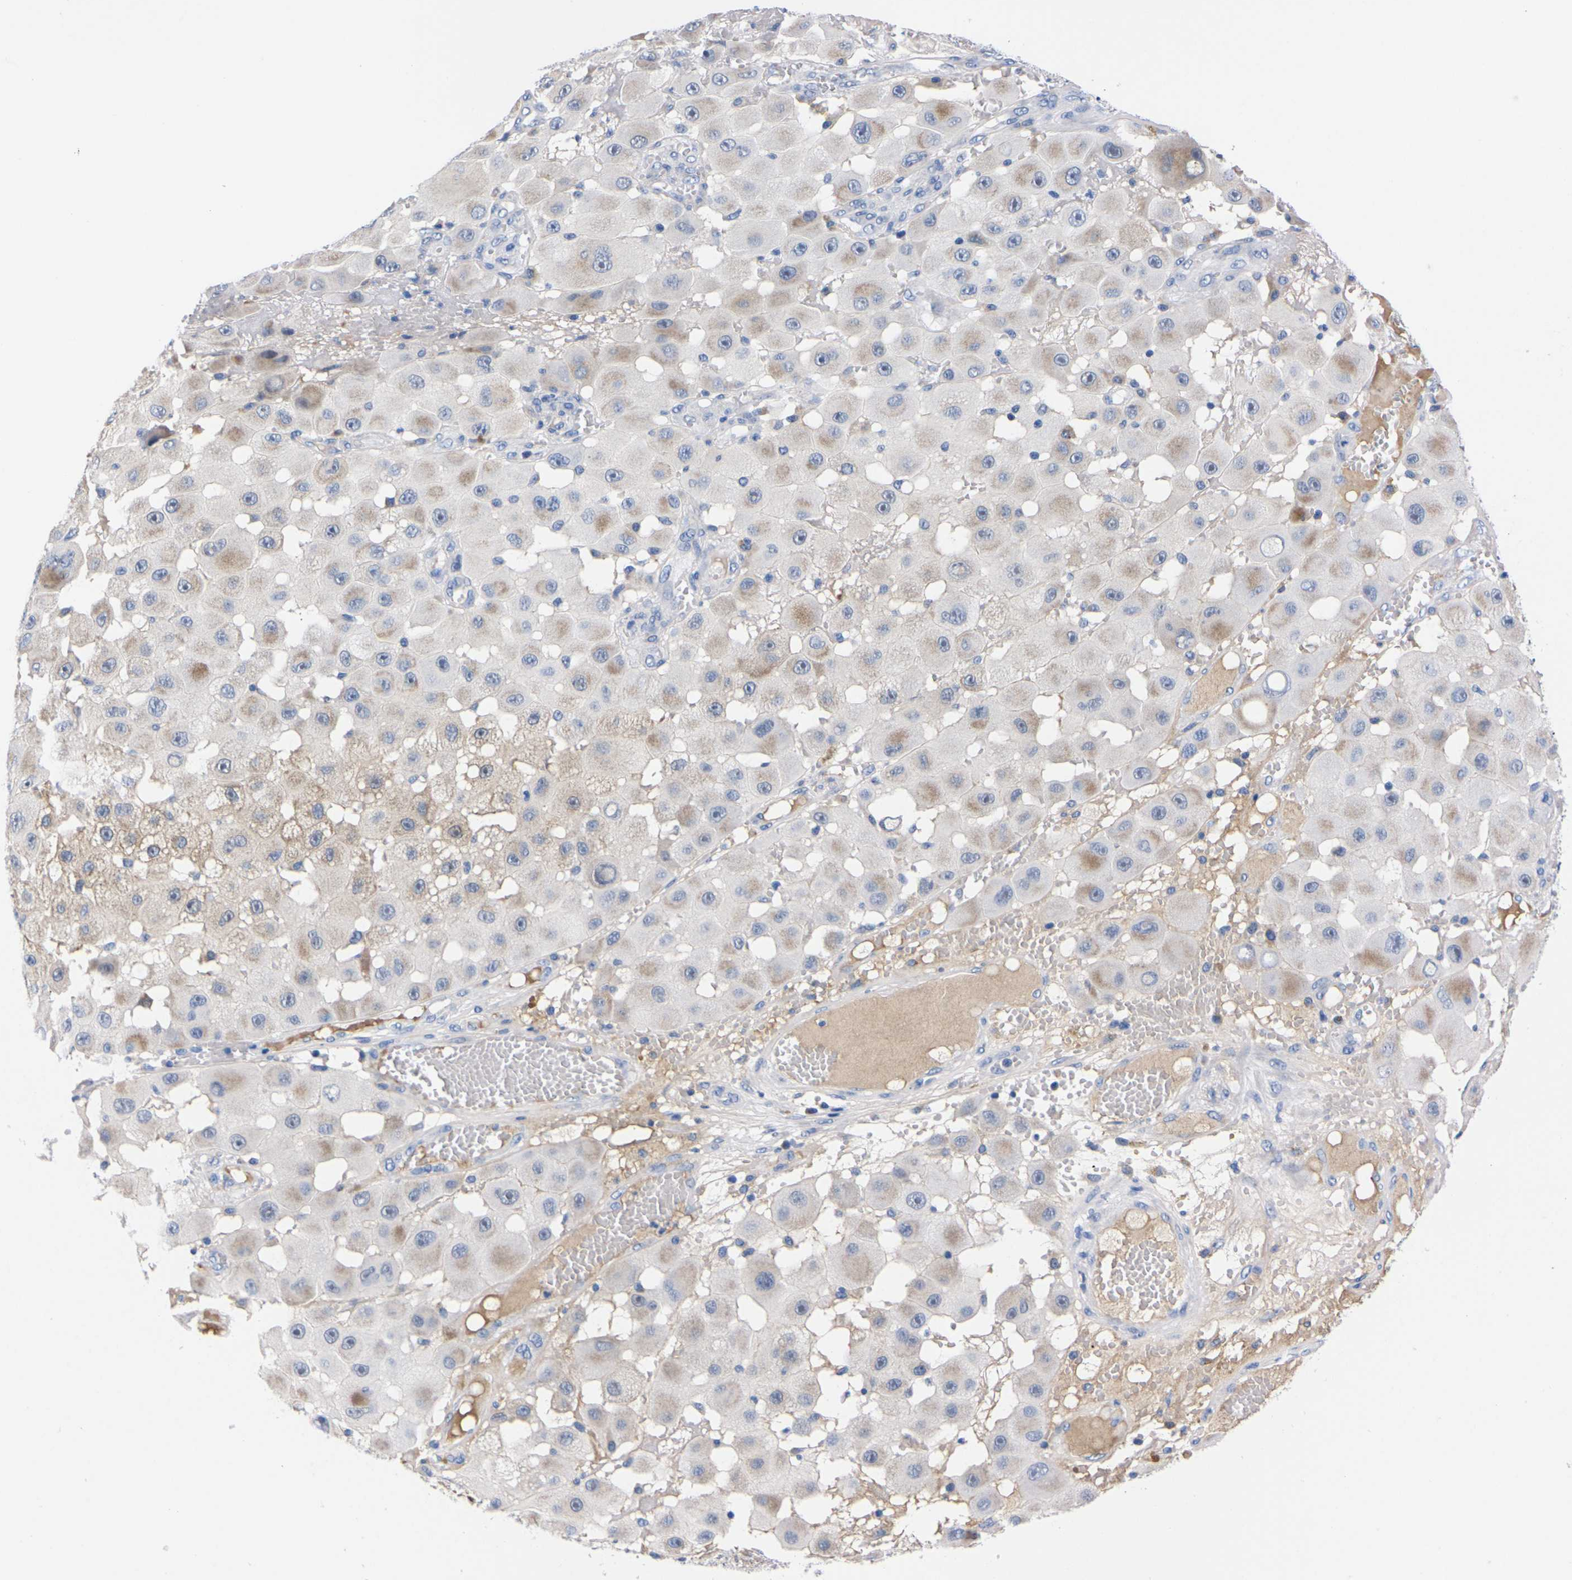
{"staining": {"intensity": "weak", "quantity": "25%-75%", "location": "cytoplasmic/membranous"}, "tissue": "melanoma", "cell_type": "Tumor cells", "image_type": "cancer", "snomed": [{"axis": "morphology", "description": "Malignant melanoma, NOS"}, {"axis": "topography", "description": "Skin"}], "caption": "Protein staining exhibits weak cytoplasmic/membranous expression in about 25%-75% of tumor cells in melanoma.", "gene": "FAM210A", "patient": {"sex": "female", "age": 81}}